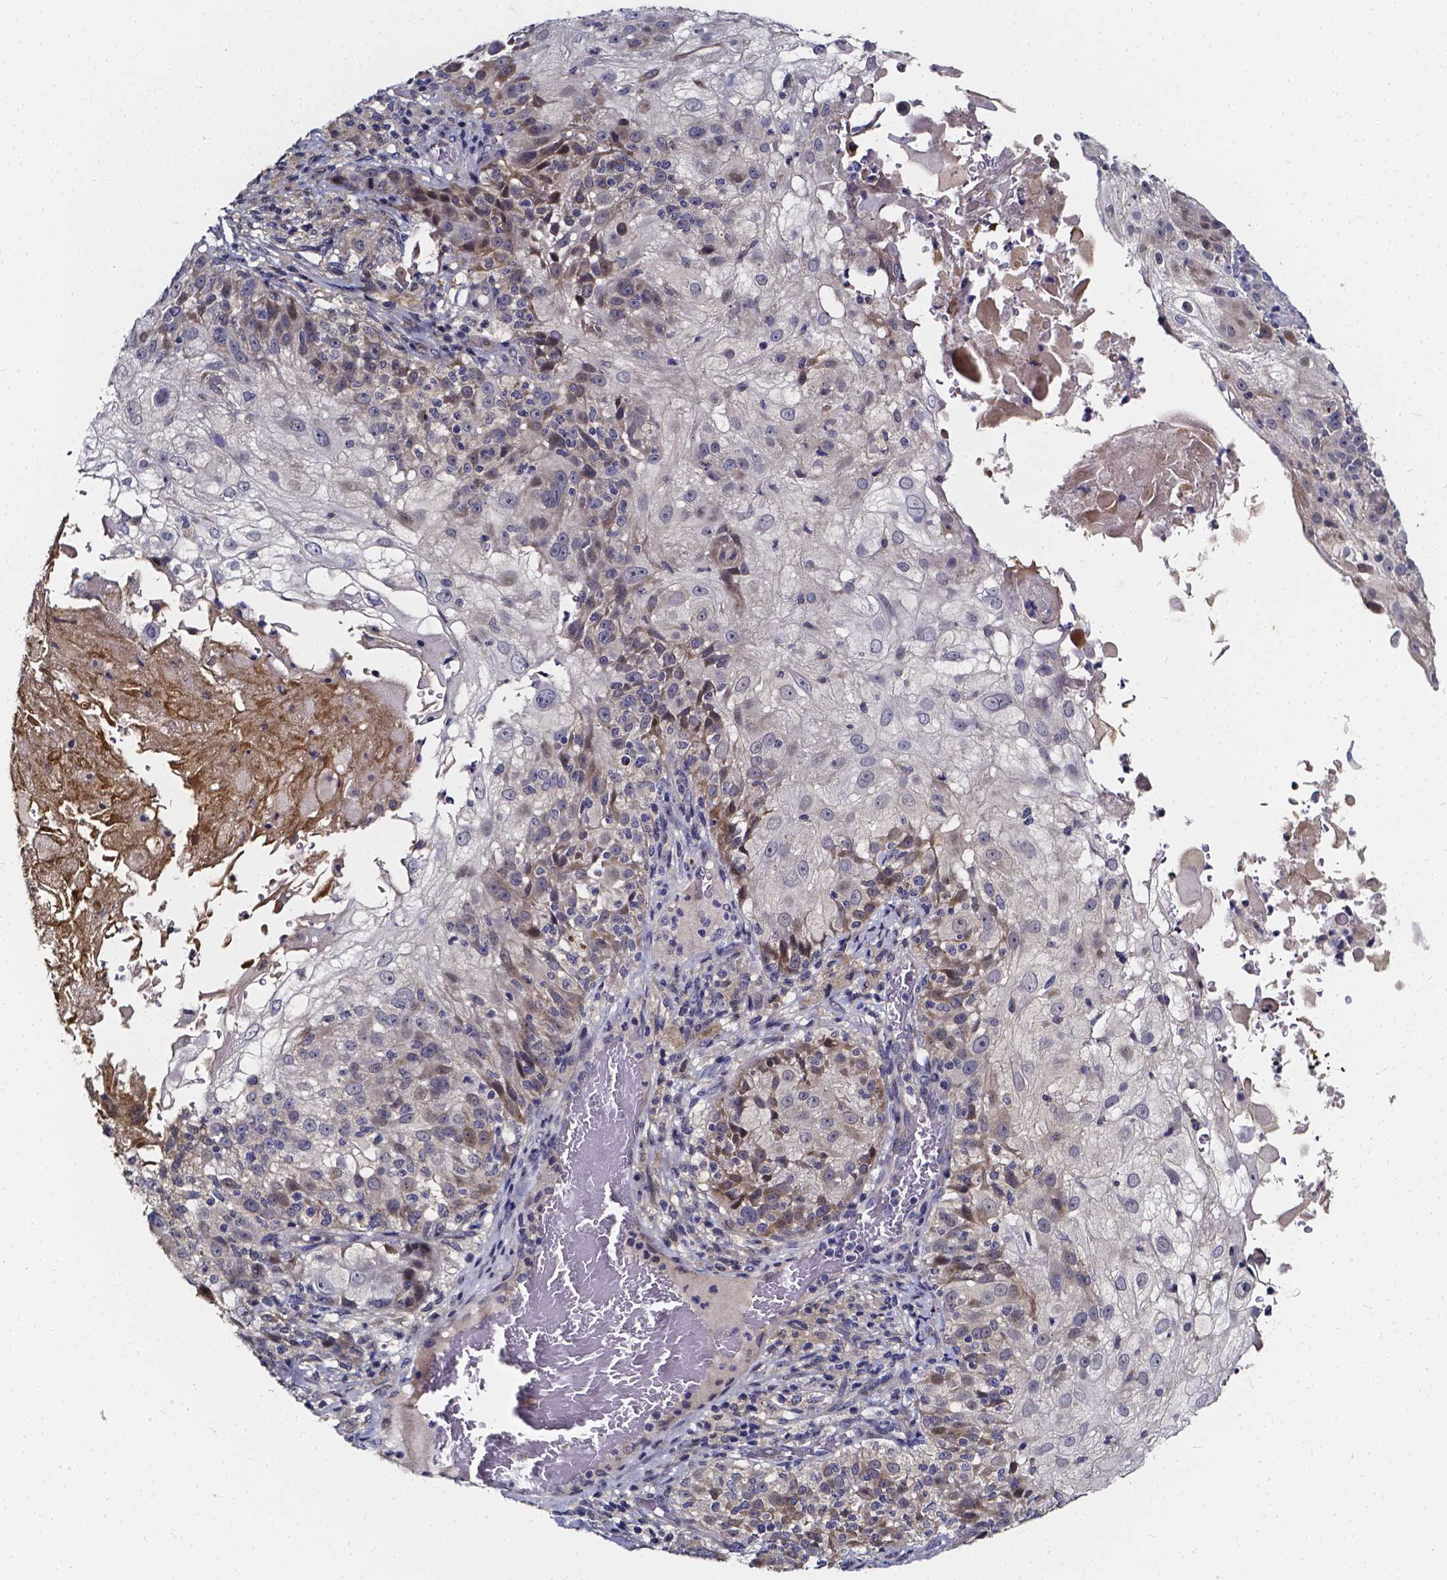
{"staining": {"intensity": "weak", "quantity": "<25%", "location": "cytoplasmic/membranous"}, "tissue": "skin cancer", "cell_type": "Tumor cells", "image_type": "cancer", "snomed": [{"axis": "morphology", "description": "Normal tissue, NOS"}, {"axis": "morphology", "description": "Squamous cell carcinoma, NOS"}, {"axis": "topography", "description": "Skin"}], "caption": "There is no significant staining in tumor cells of skin squamous cell carcinoma.", "gene": "SOWAHA", "patient": {"sex": "female", "age": 83}}